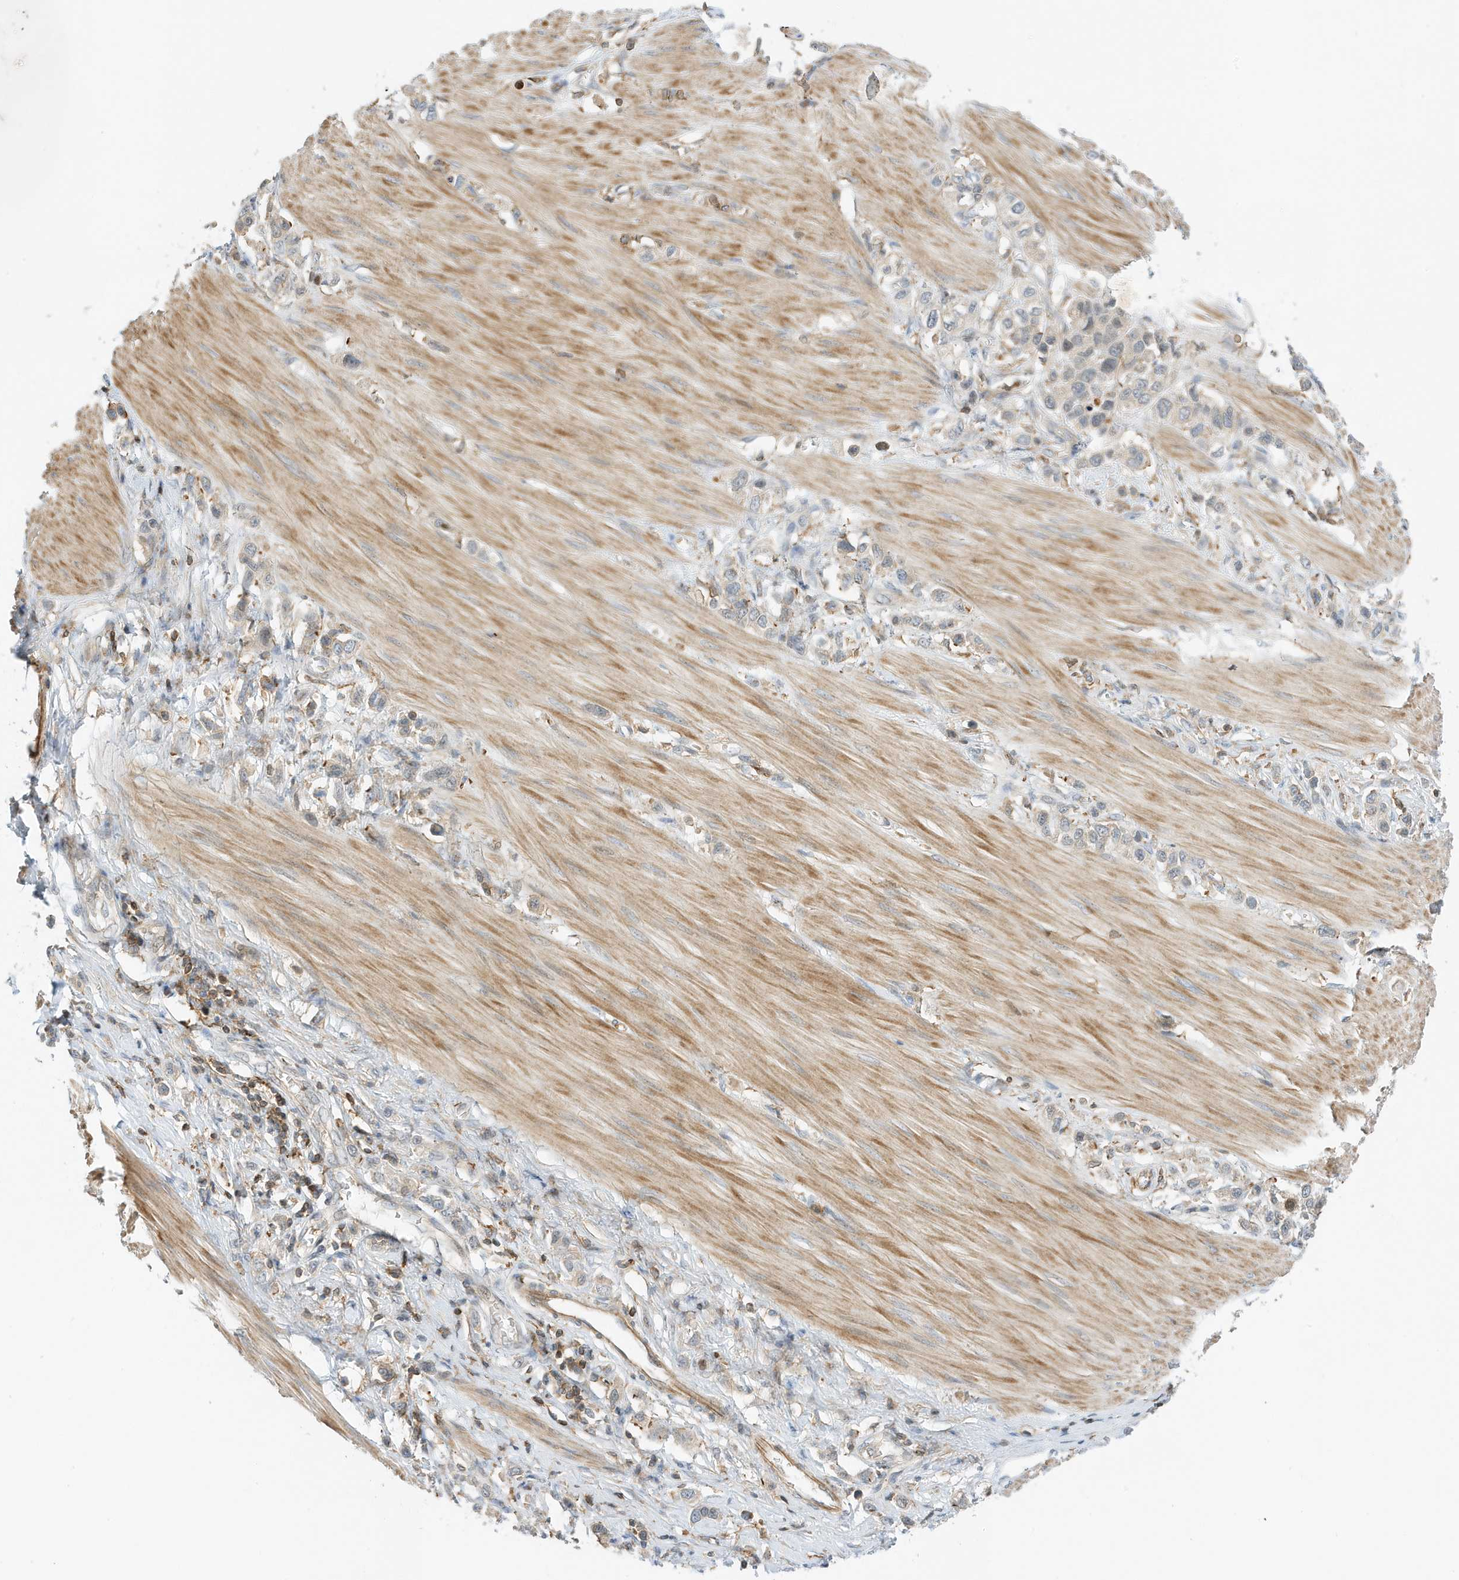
{"staining": {"intensity": "negative", "quantity": "none", "location": "none"}, "tissue": "stomach cancer", "cell_type": "Tumor cells", "image_type": "cancer", "snomed": [{"axis": "morphology", "description": "Adenocarcinoma, NOS"}, {"axis": "topography", "description": "Stomach"}], "caption": "The IHC photomicrograph has no significant expression in tumor cells of adenocarcinoma (stomach) tissue.", "gene": "TATDN3", "patient": {"sex": "female", "age": 65}}